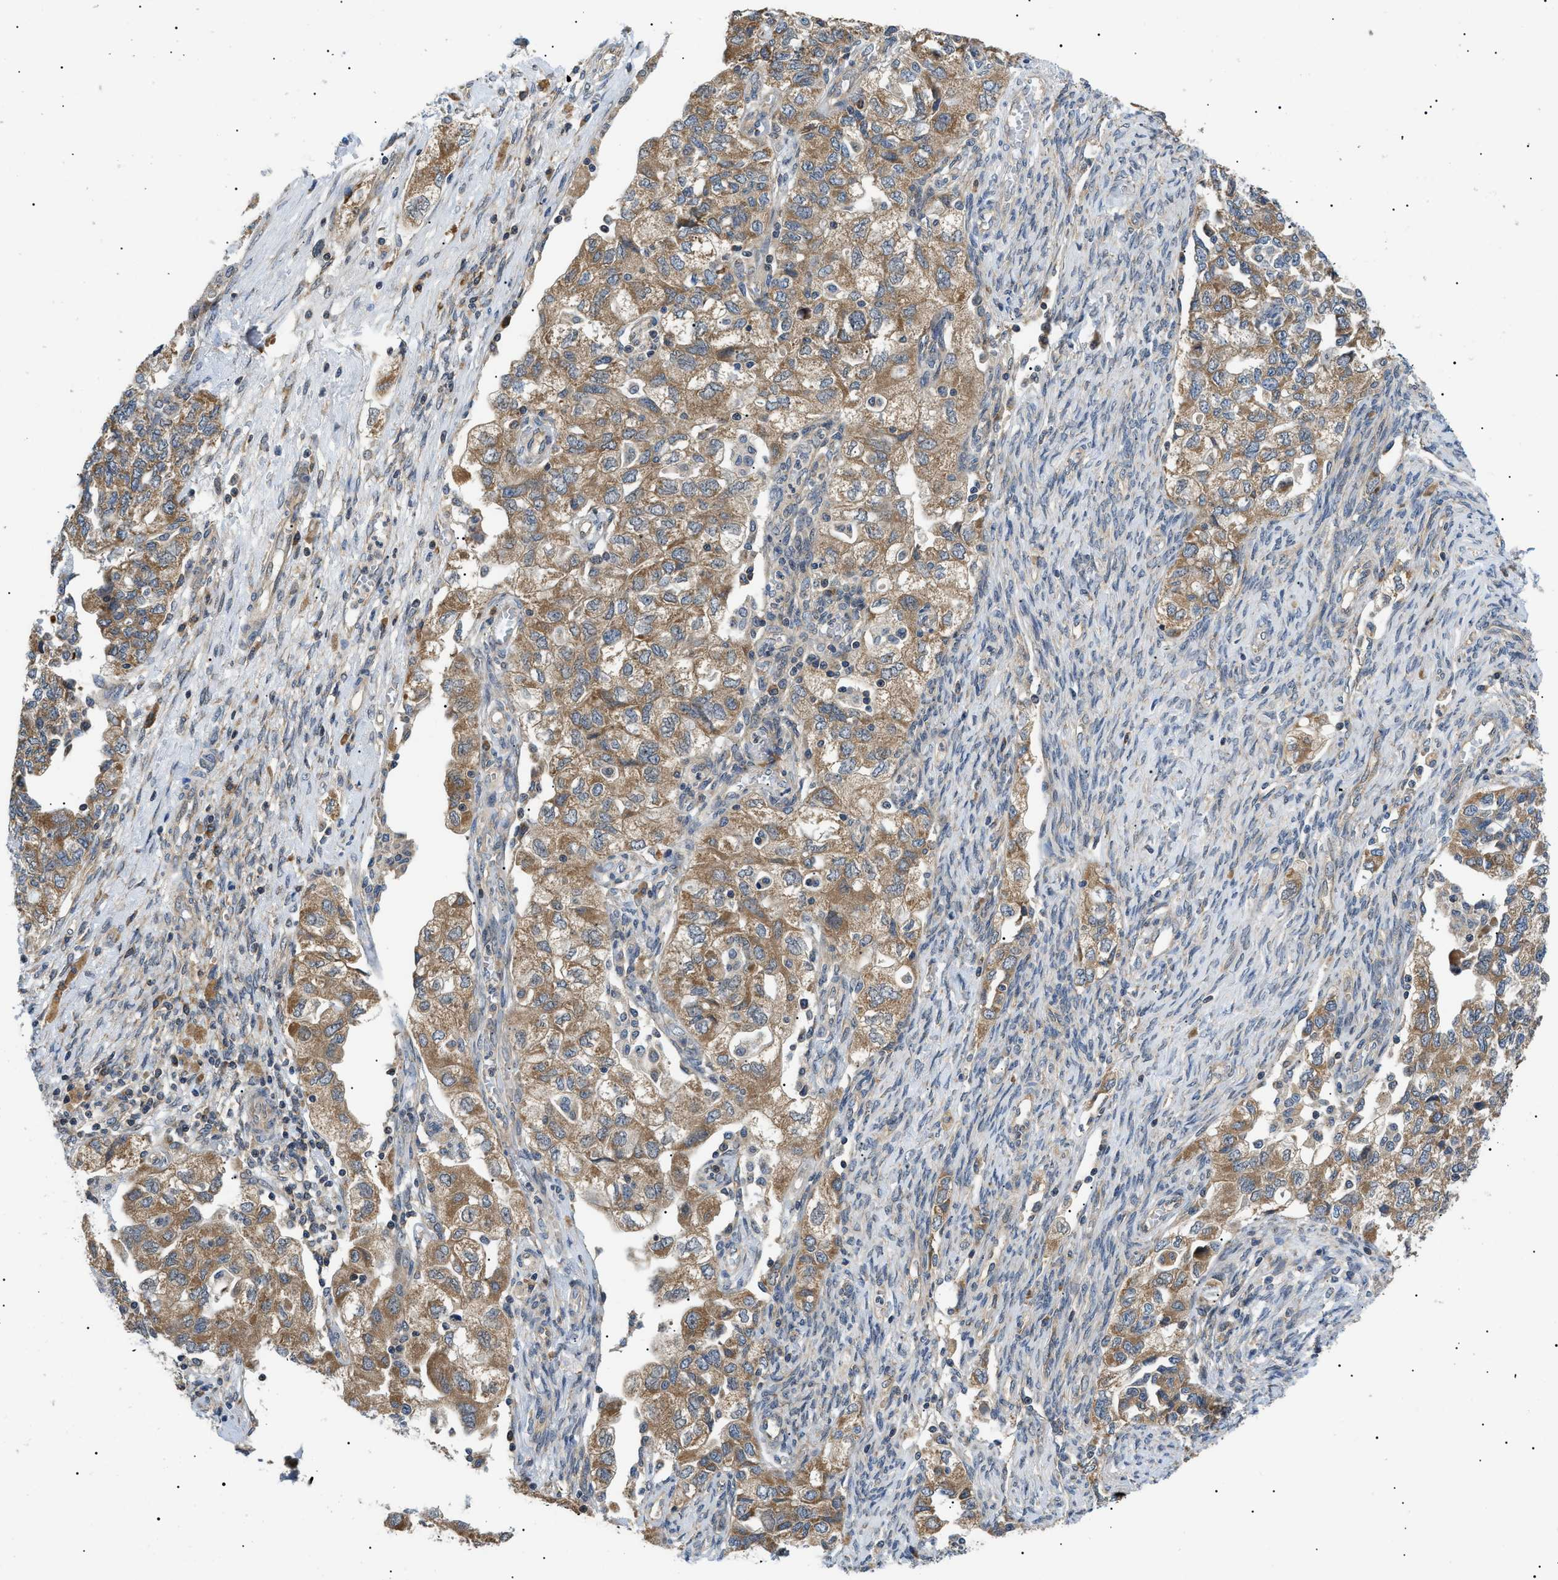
{"staining": {"intensity": "moderate", "quantity": ">75%", "location": "cytoplasmic/membranous"}, "tissue": "ovarian cancer", "cell_type": "Tumor cells", "image_type": "cancer", "snomed": [{"axis": "morphology", "description": "Carcinoma, NOS"}, {"axis": "morphology", "description": "Cystadenocarcinoma, serous, NOS"}, {"axis": "topography", "description": "Ovary"}], "caption": "Protein positivity by immunohistochemistry (IHC) shows moderate cytoplasmic/membranous positivity in about >75% of tumor cells in ovarian carcinoma.", "gene": "SRPK1", "patient": {"sex": "female", "age": 69}}